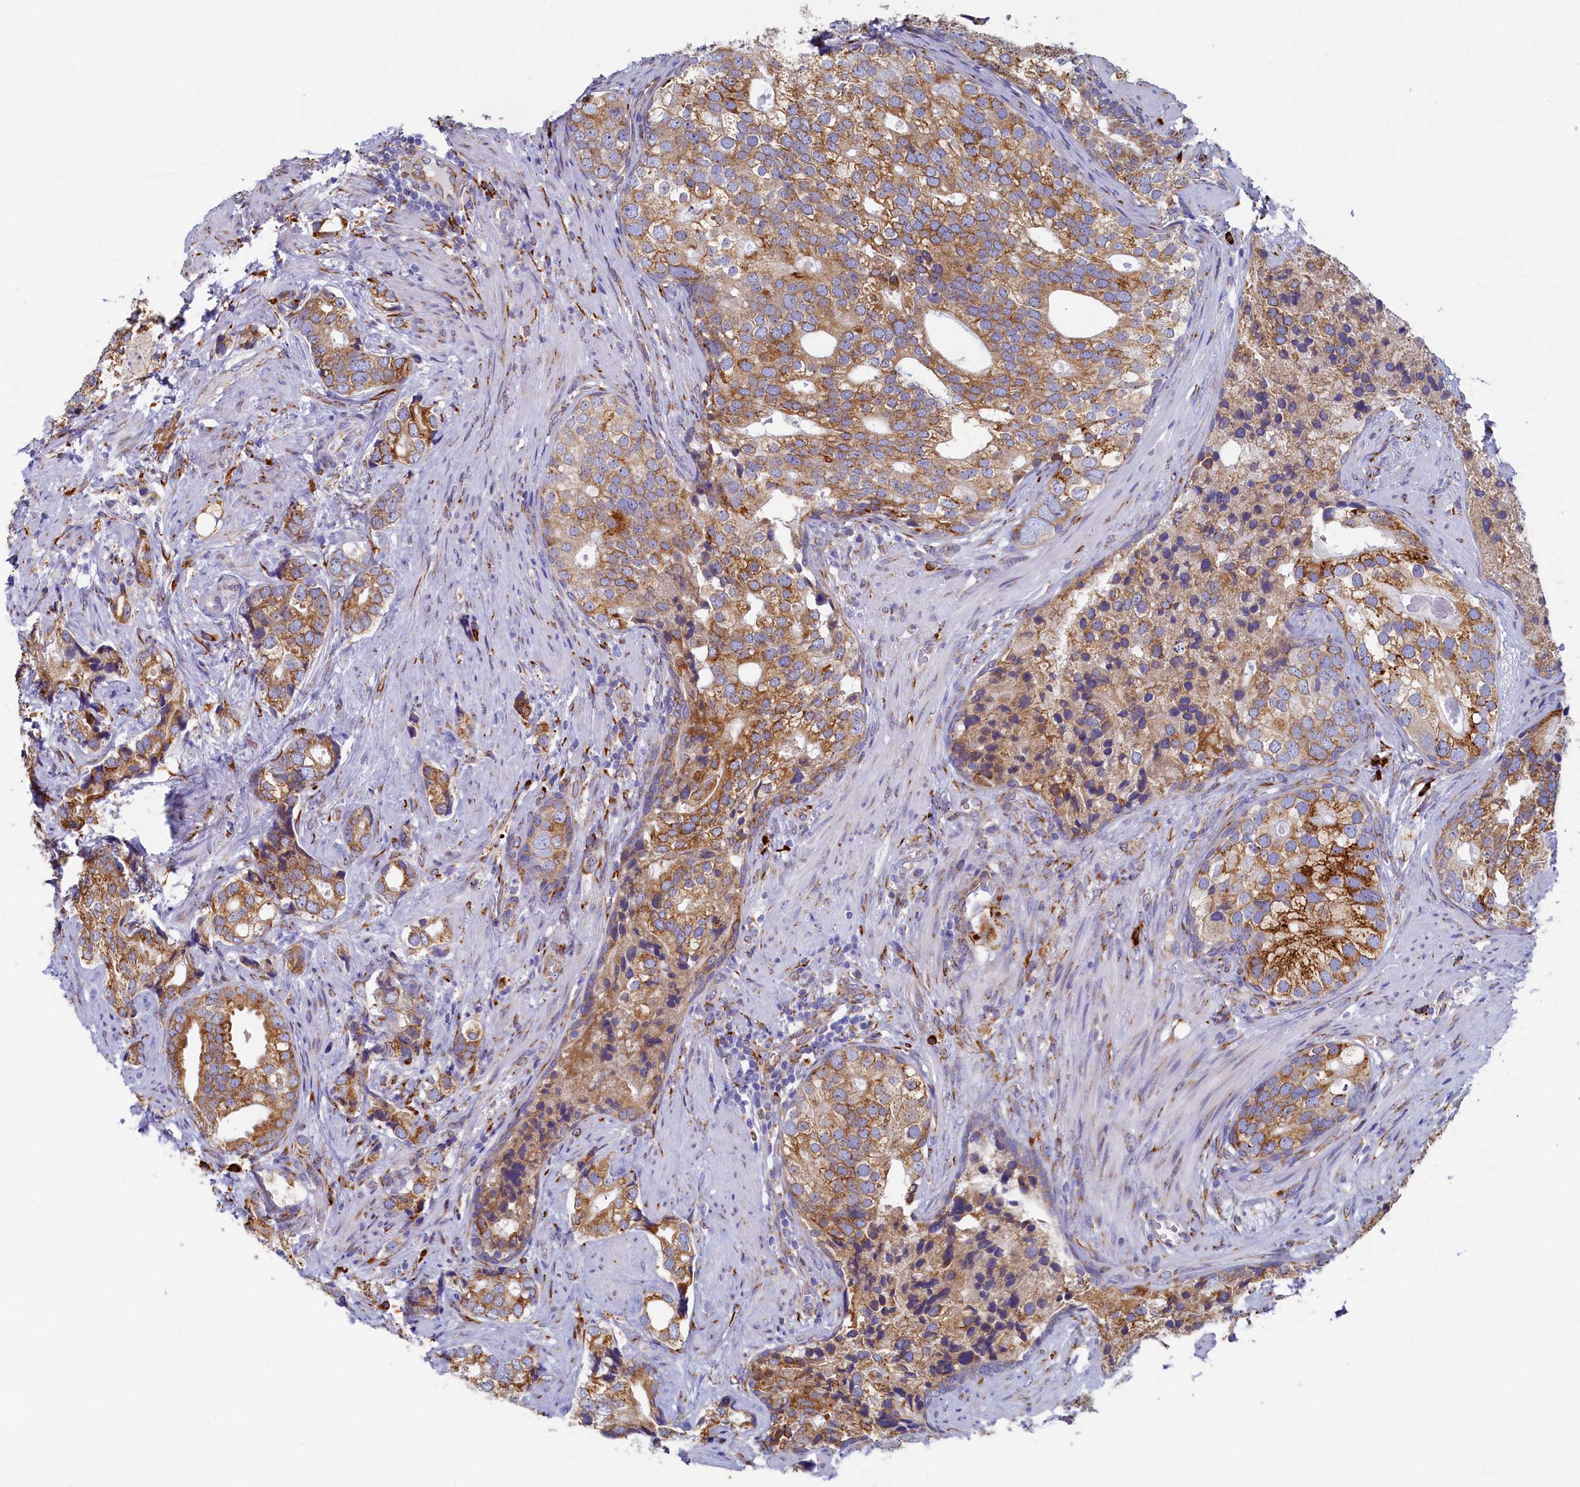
{"staining": {"intensity": "moderate", "quantity": ">75%", "location": "cytoplasmic/membranous"}, "tissue": "prostate cancer", "cell_type": "Tumor cells", "image_type": "cancer", "snomed": [{"axis": "morphology", "description": "Adenocarcinoma, High grade"}, {"axis": "topography", "description": "Prostate"}], "caption": "Prostate cancer (high-grade adenocarcinoma) tissue reveals moderate cytoplasmic/membranous positivity in about >75% of tumor cells, visualized by immunohistochemistry.", "gene": "TMEM18", "patient": {"sex": "male", "age": 75}}